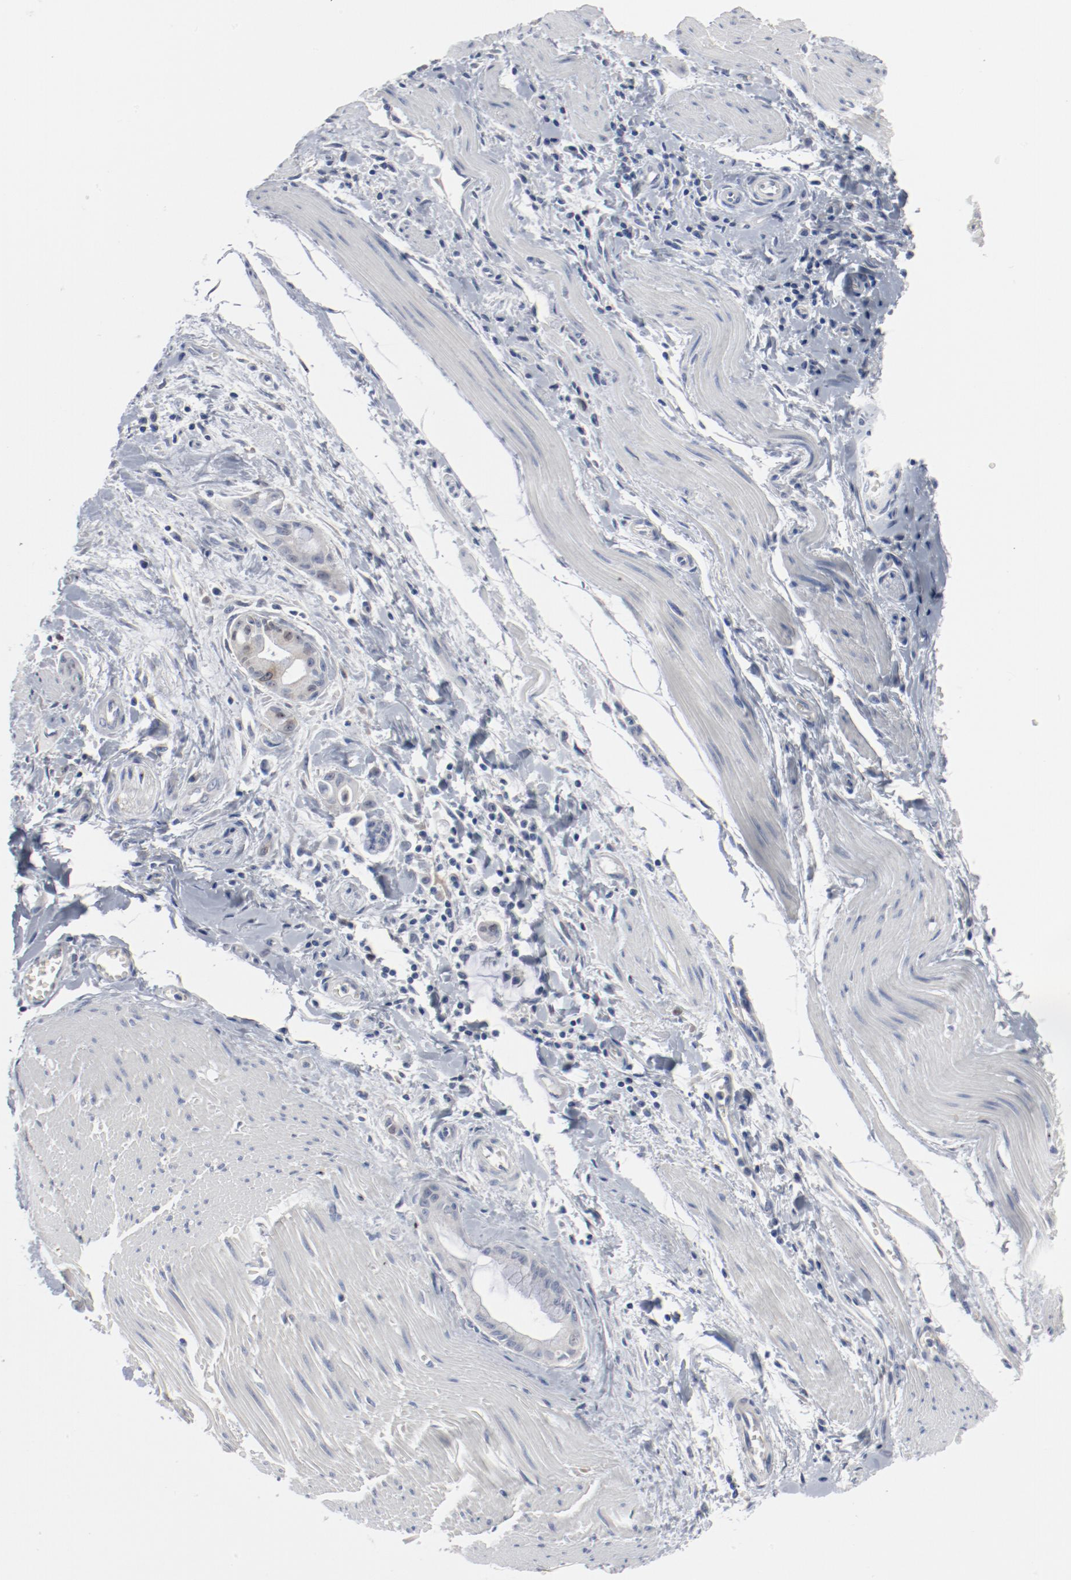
{"staining": {"intensity": "moderate", "quantity": "25%-75%", "location": "nuclear"}, "tissue": "pancreatic cancer", "cell_type": "Tumor cells", "image_type": "cancer", "snomed": [{"axis": "morphology", "description": "Adenocarcinoma, NOS"}, {"axis": "topography", "description": "Pancreas"}], "caption": "Brown immunohistochemical staining in human pancreatic cancer (adenocarcinoma) exhibits moderate nuclear expression in about 25%-75% of tumor cells.", "gene": "CDK1", "patient": {"sex": "male", "age": 59}}